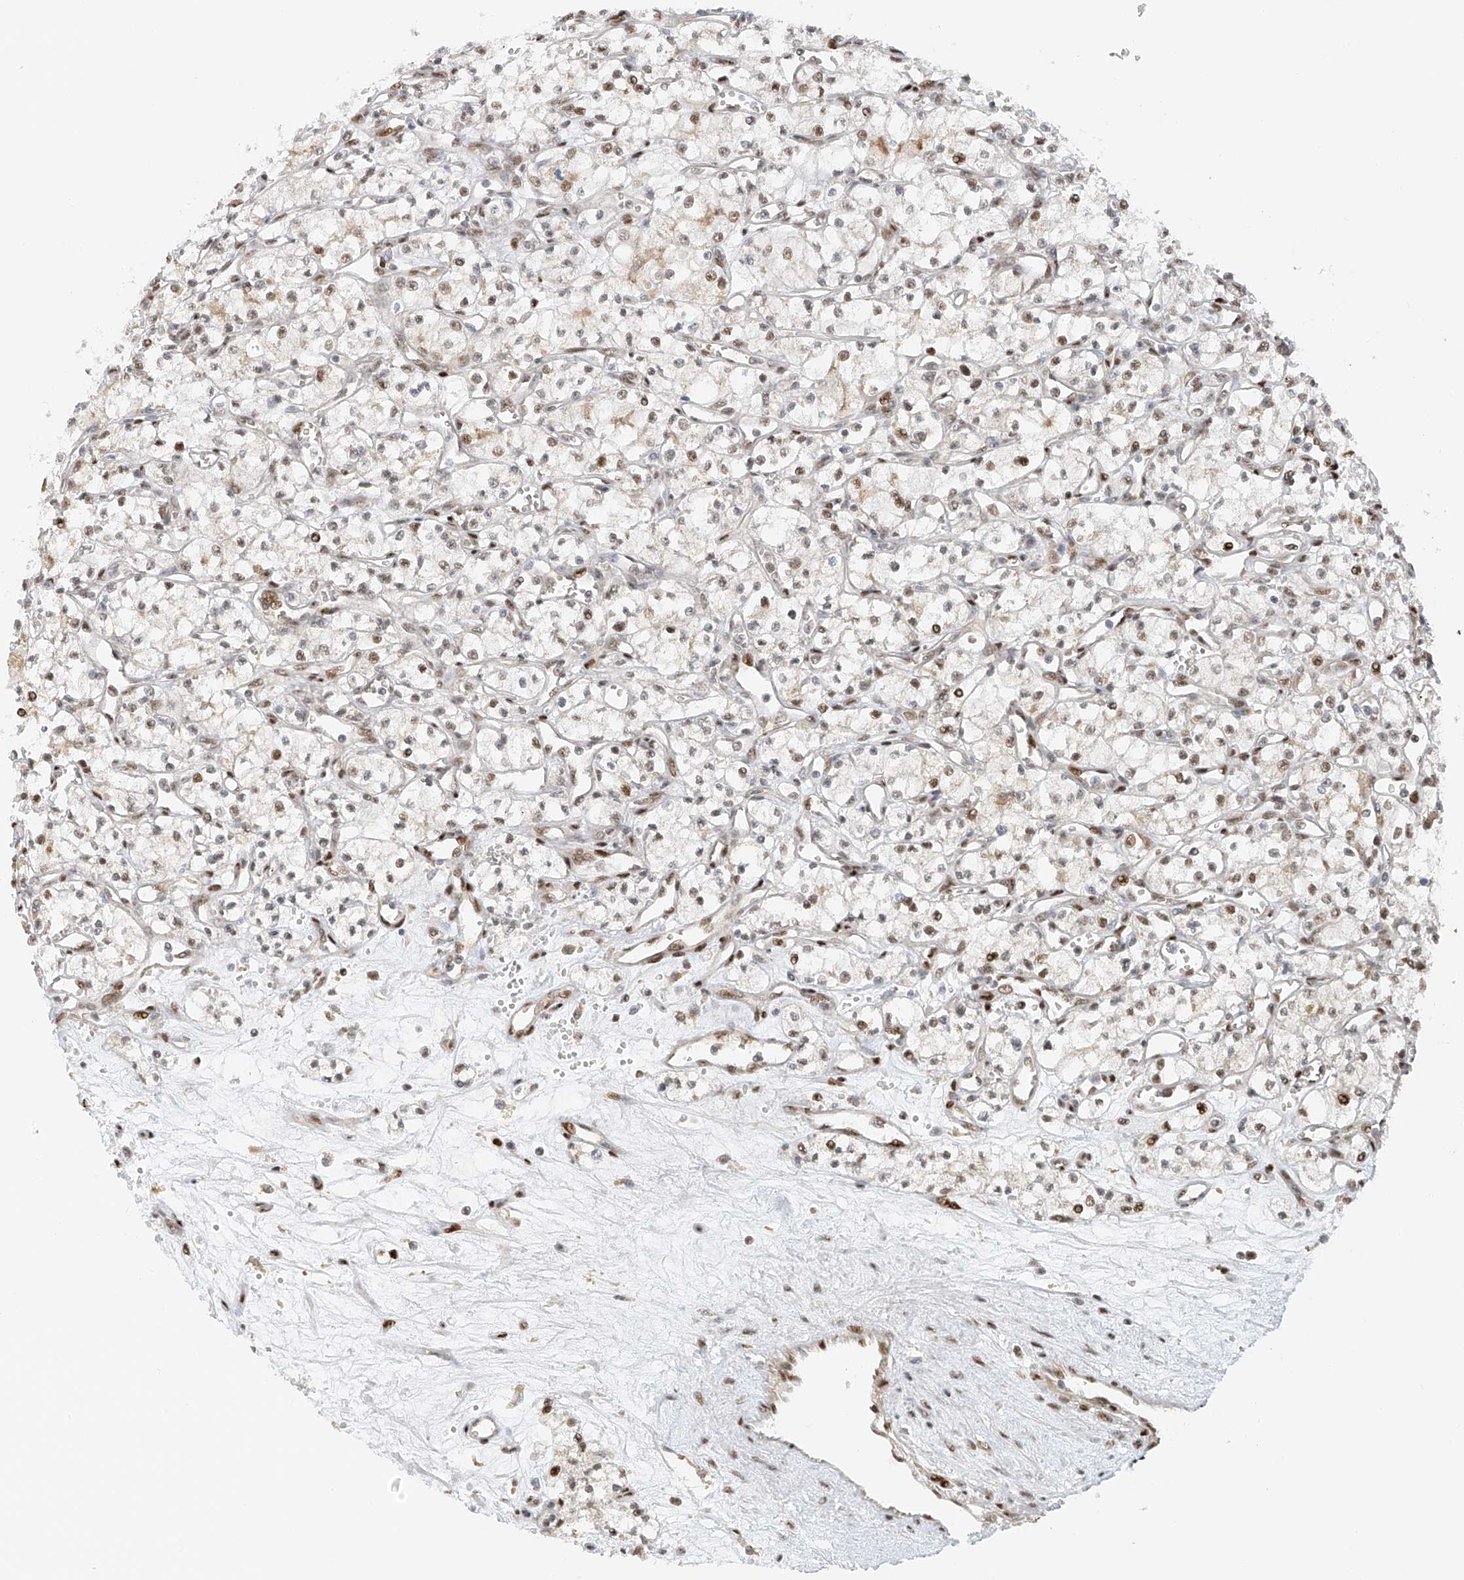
{"staining": {"intensity": "weak", "quantity": "25%-75%", "location": "nuclear"}, "tissue": "renal cancer", "cell_type": "Tumor cells", "image_type": "cancer", "snomed": [{"axis": "morphology", "description": "Adenocarcinoma, NOS"}, {"axis": "topography", "description": "Kidney"}], "caption": "Protein expression analysis of human renal cancer reveals weak nuclear staining in approximately 25%-75% of tumor cells.", "gene": "ZNF514", "patient": {"sex": "male", "age": 59}}